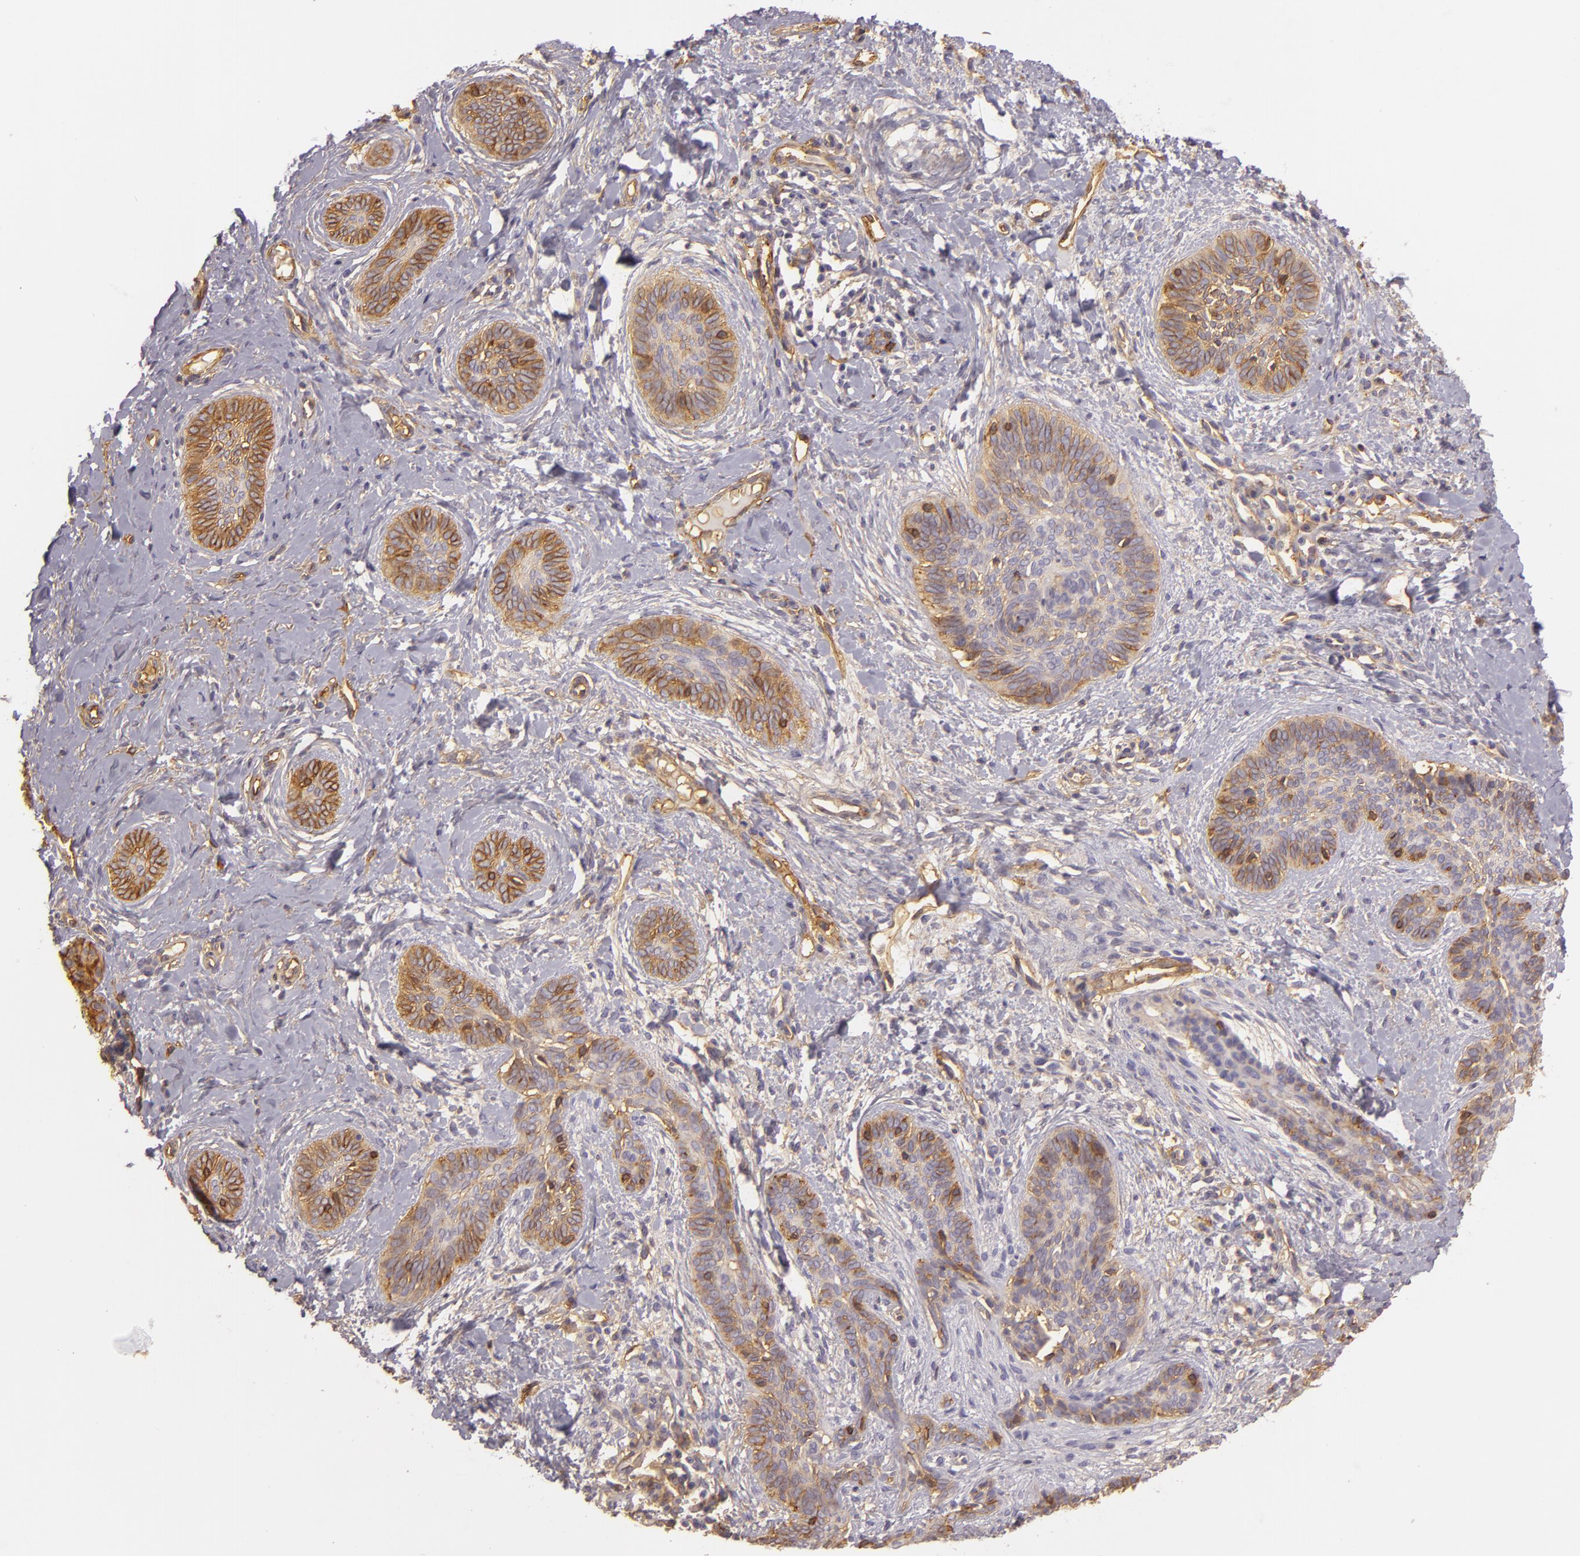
{"staining": {"intensity": "moderate", "quantity": ">75%", "location": "cytoplasmic/membranous"}, "tissue": "skin cancer", "cell_type": "Tumor cells", "image_type": "cancer", "snomed": [{"axis": "morphology", "description": "Basal cell carcinoma"}, {"axis": "topography", "description": "Skin"}], "caption": "Moderate cytoplasmic/membranous staining is identified in about >75% of tumor cells in skin cancer (basal cell carcinoma). (brown staining indicates protein expression, while blue staining denotes nuclei).", "gene": "CD59", "patient": {"sex": "female", "age": 81}}